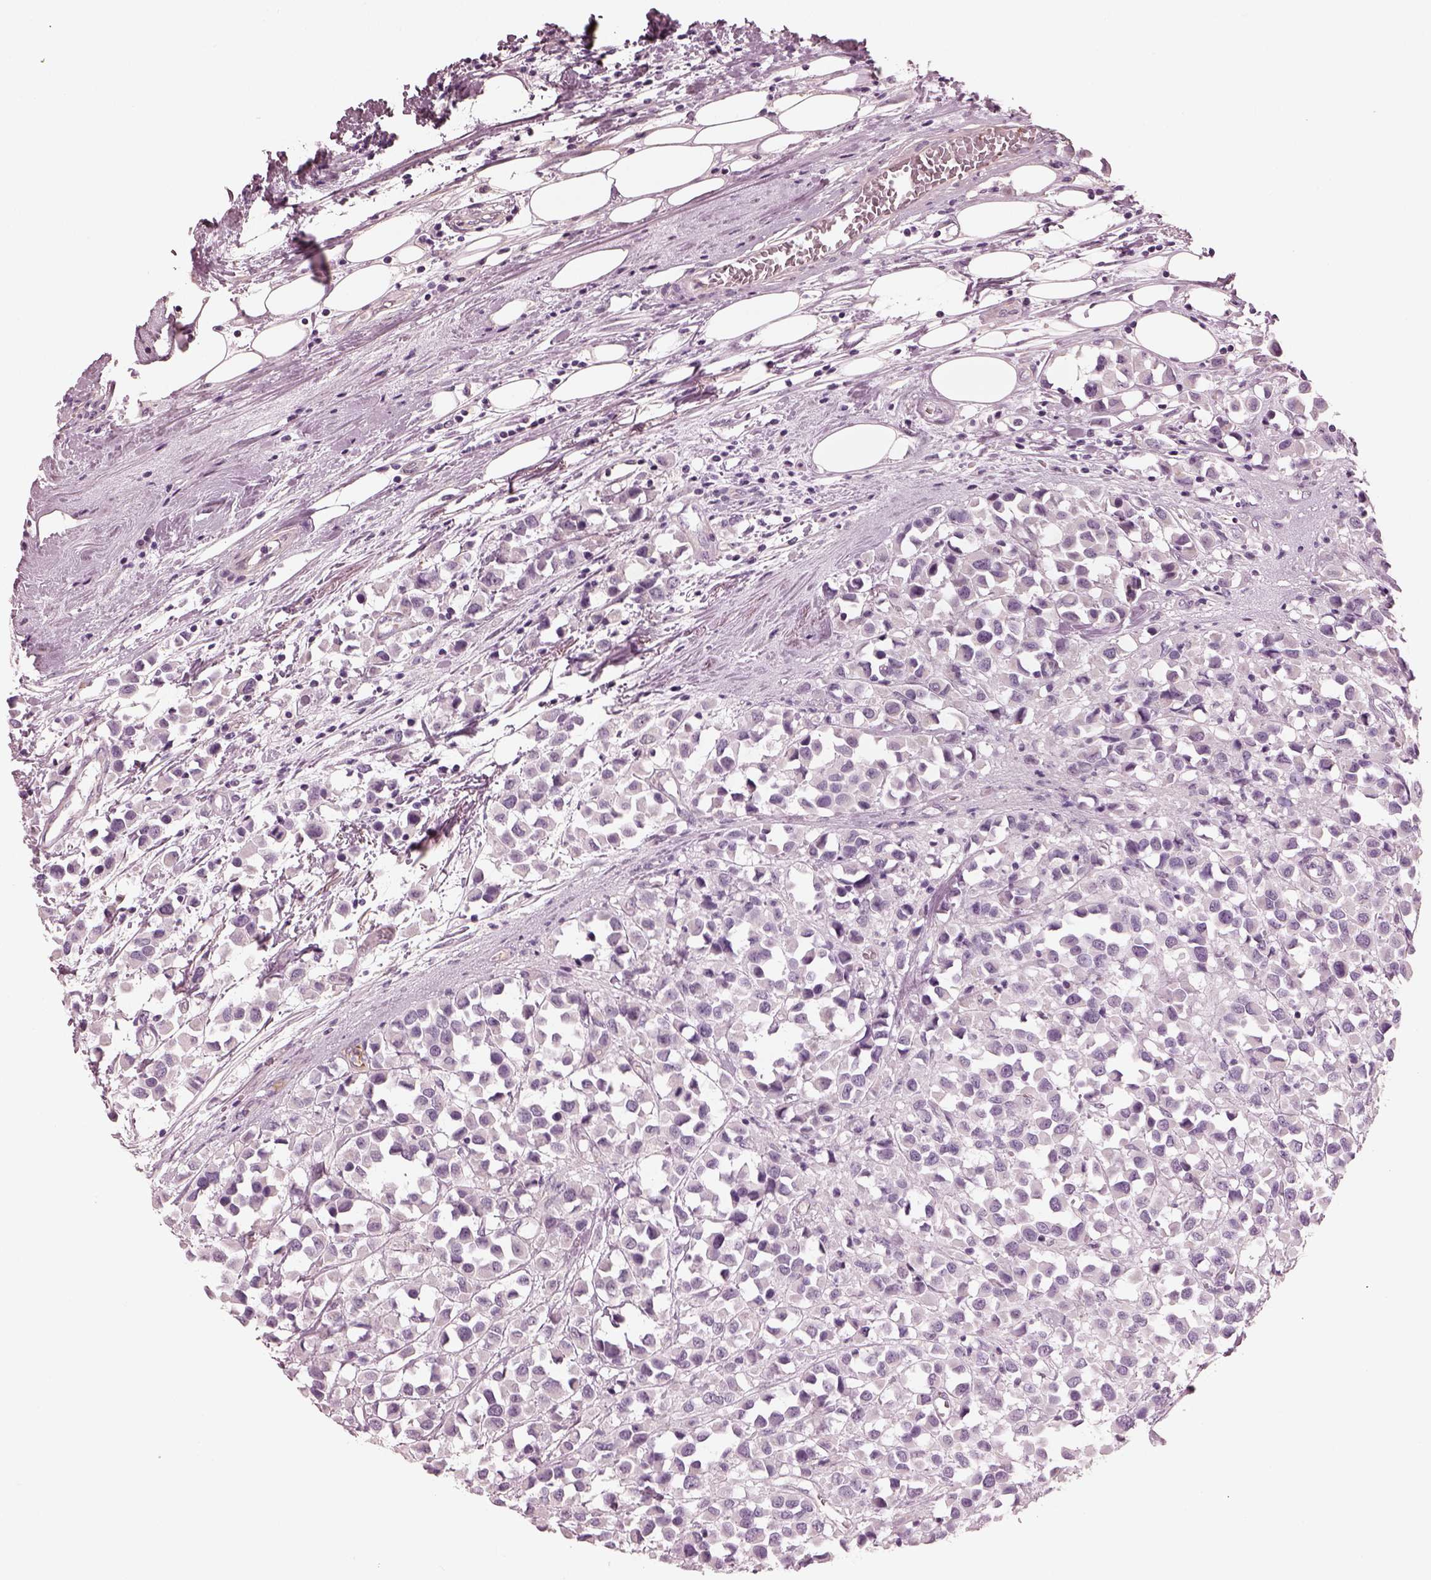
{"staining": {"intensity": "negative", "quantity": "none", "location": "none"}, "tissue": "breast cancer", "cell_type": "Tumor cells", "image_type": "cancer", "snomed": [{"axis": "morphology", "description": "Duct carcinoma"}, {"axis": "topography", "description": "Breast"}], "caption": "Tumor cells show no significant staining in breast cancer (infiltrating ductal carcinoma).", "gene": "EIF4E1B", "patient": {"sex": "female", "age": 61}}